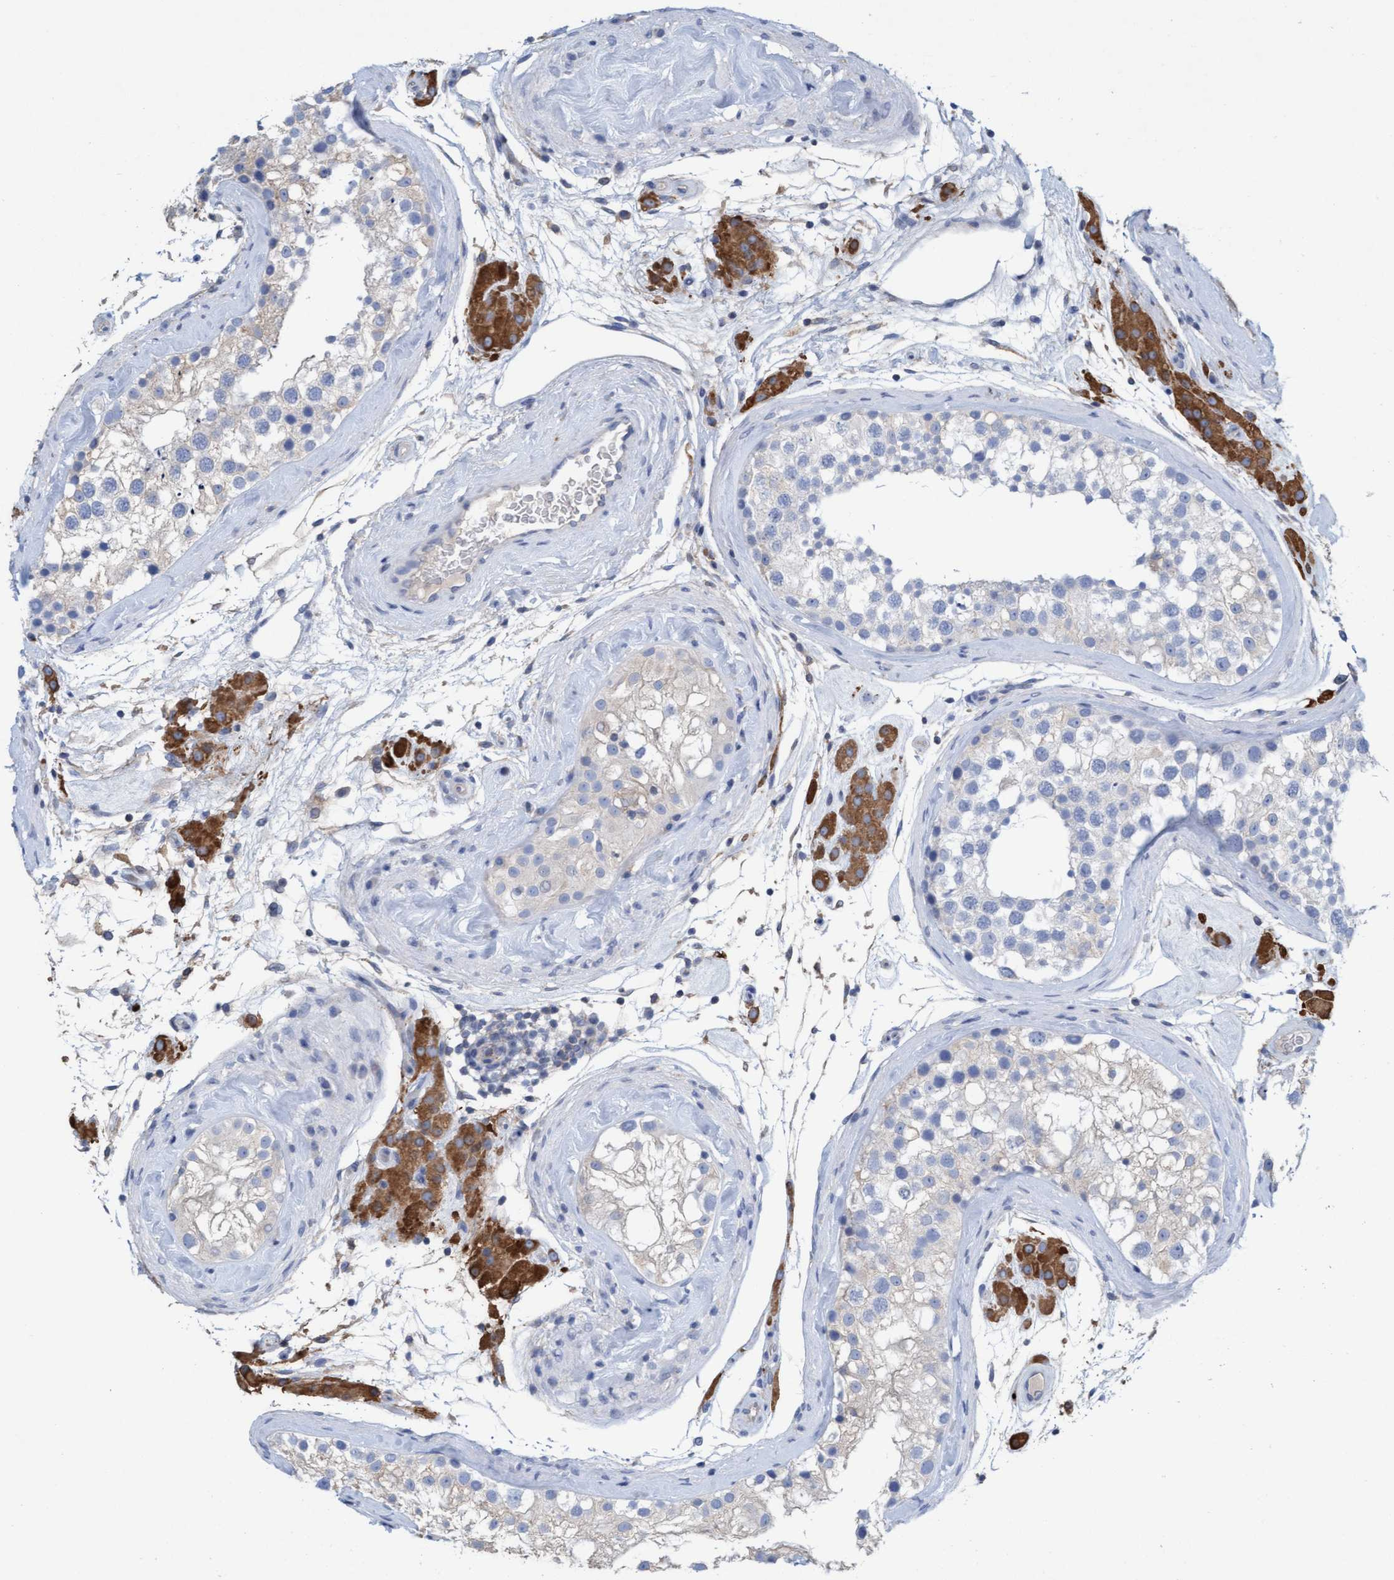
{"staining": {"intensity": "weak", "quantity": "<25%", "location": "cytoplasmic/membranous"}, "tissue": "testis", "cell_type": "Cells in seminiferous ducts", "image_type": "normal", "snomed": [{"axis": "morphology", "description": "Normal tissue, NOS"}, {"axis": "topography", "description": "Testis"}], "caption": "Cells in seminiferous ducts show no significant expression in benign testis. Brightfield microscopy of IHC stained with DAB (3,3'-diaminobenzidine) (brown) and hematoxylin (blue), captured at high magnification.", "gene": "SIGIRR", "patient": {"sex": "male", "age": 46}}